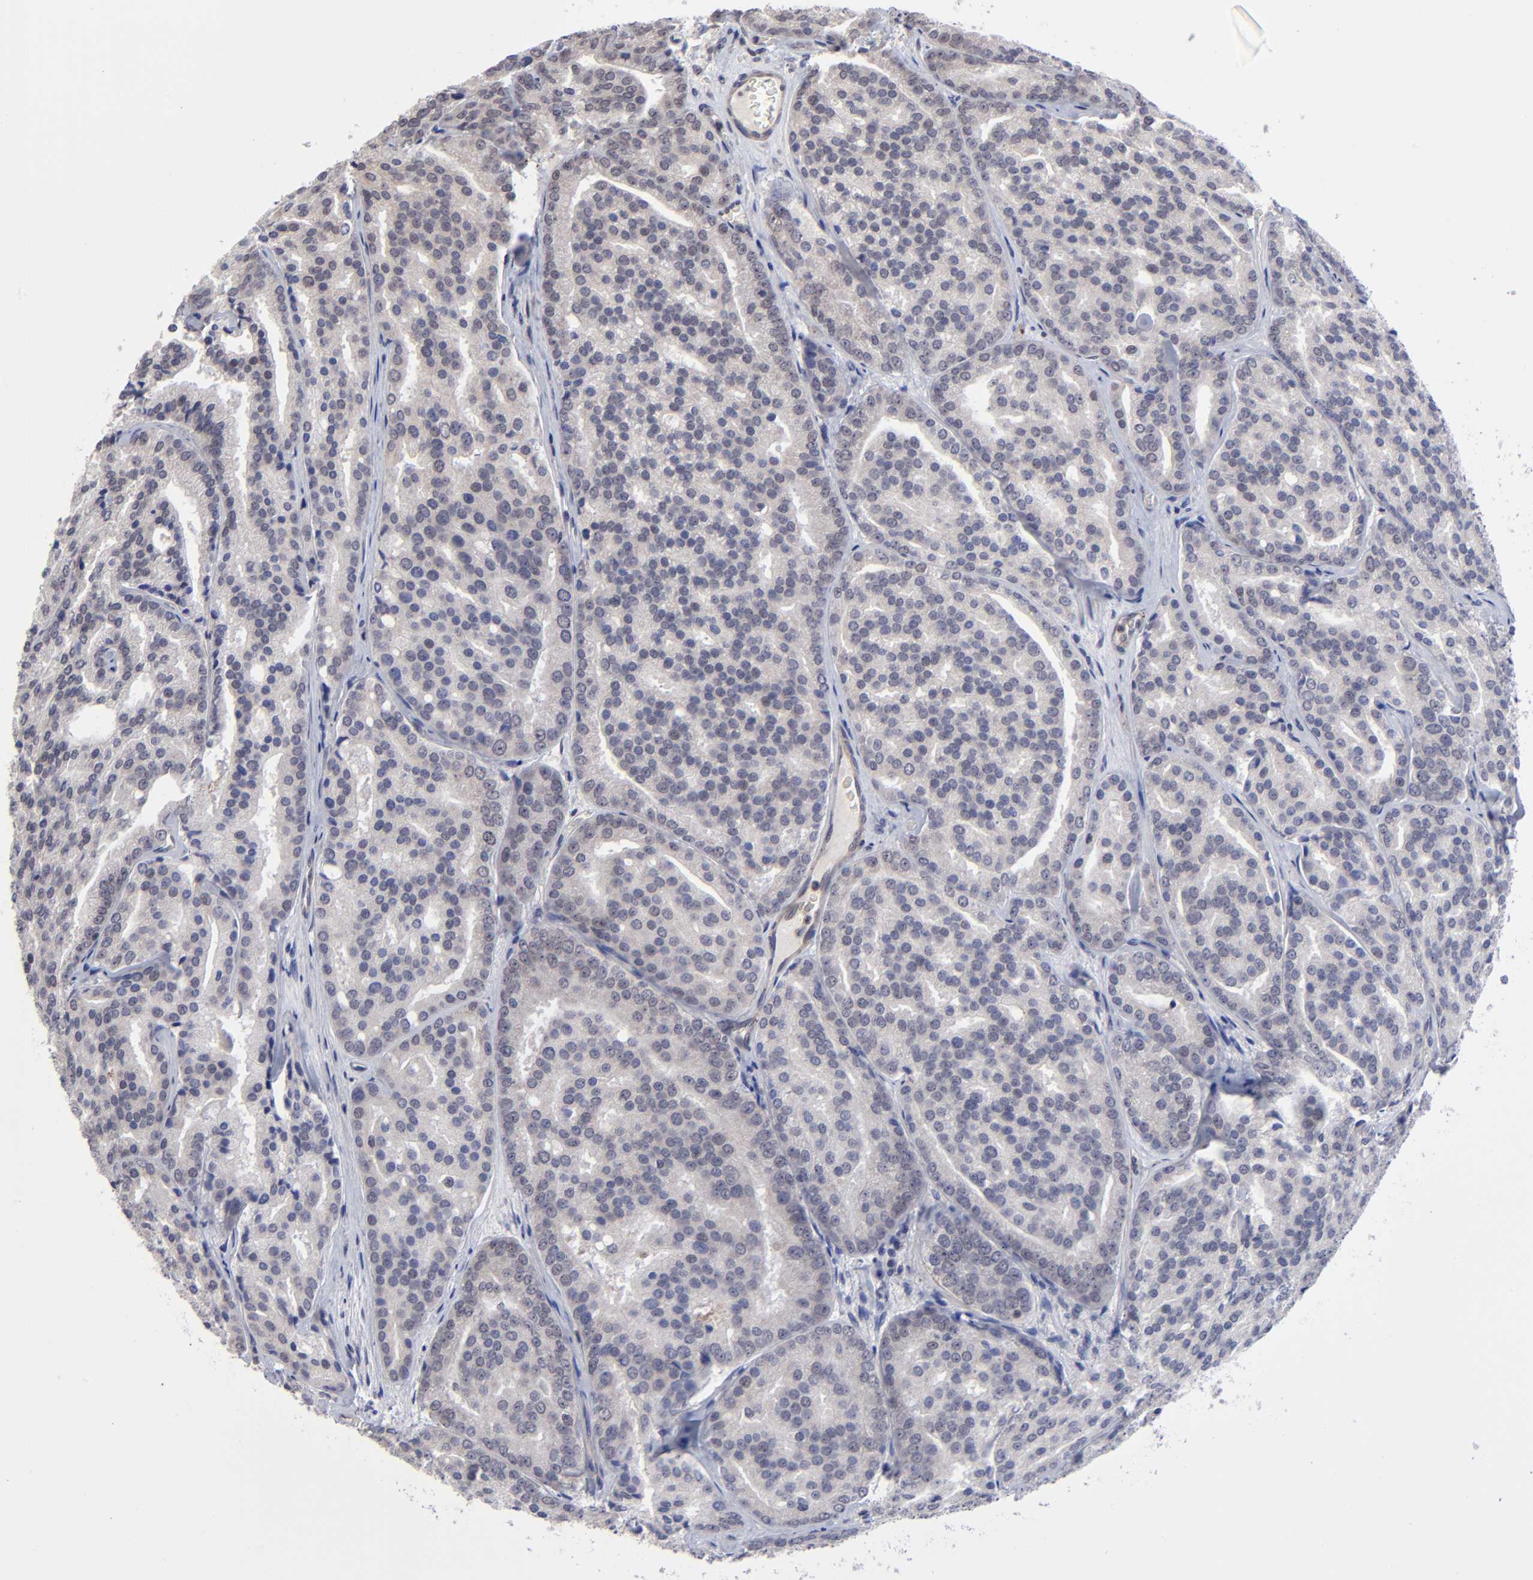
{"staining": {"intensity": "weak", "quantity": "25%-75%", "location": "cytoplasmic/membranous"}, "tissue": "prostate cancer", "cell_type": "Tumor cells", "image_type": "cancer", "snomed": [{"axis": "morphology", "description": "Adenocarcinoma, High grade"}, {"axis": "topography", "description": "Prostate"}], "caption": "Tumor cells show low levels of weak cytoplasmic/membranous positivity in about 25%-75% of cells in prostate cancer.", "gene": "ZNF419", "patient": {"sex": "male", "age": 64}}